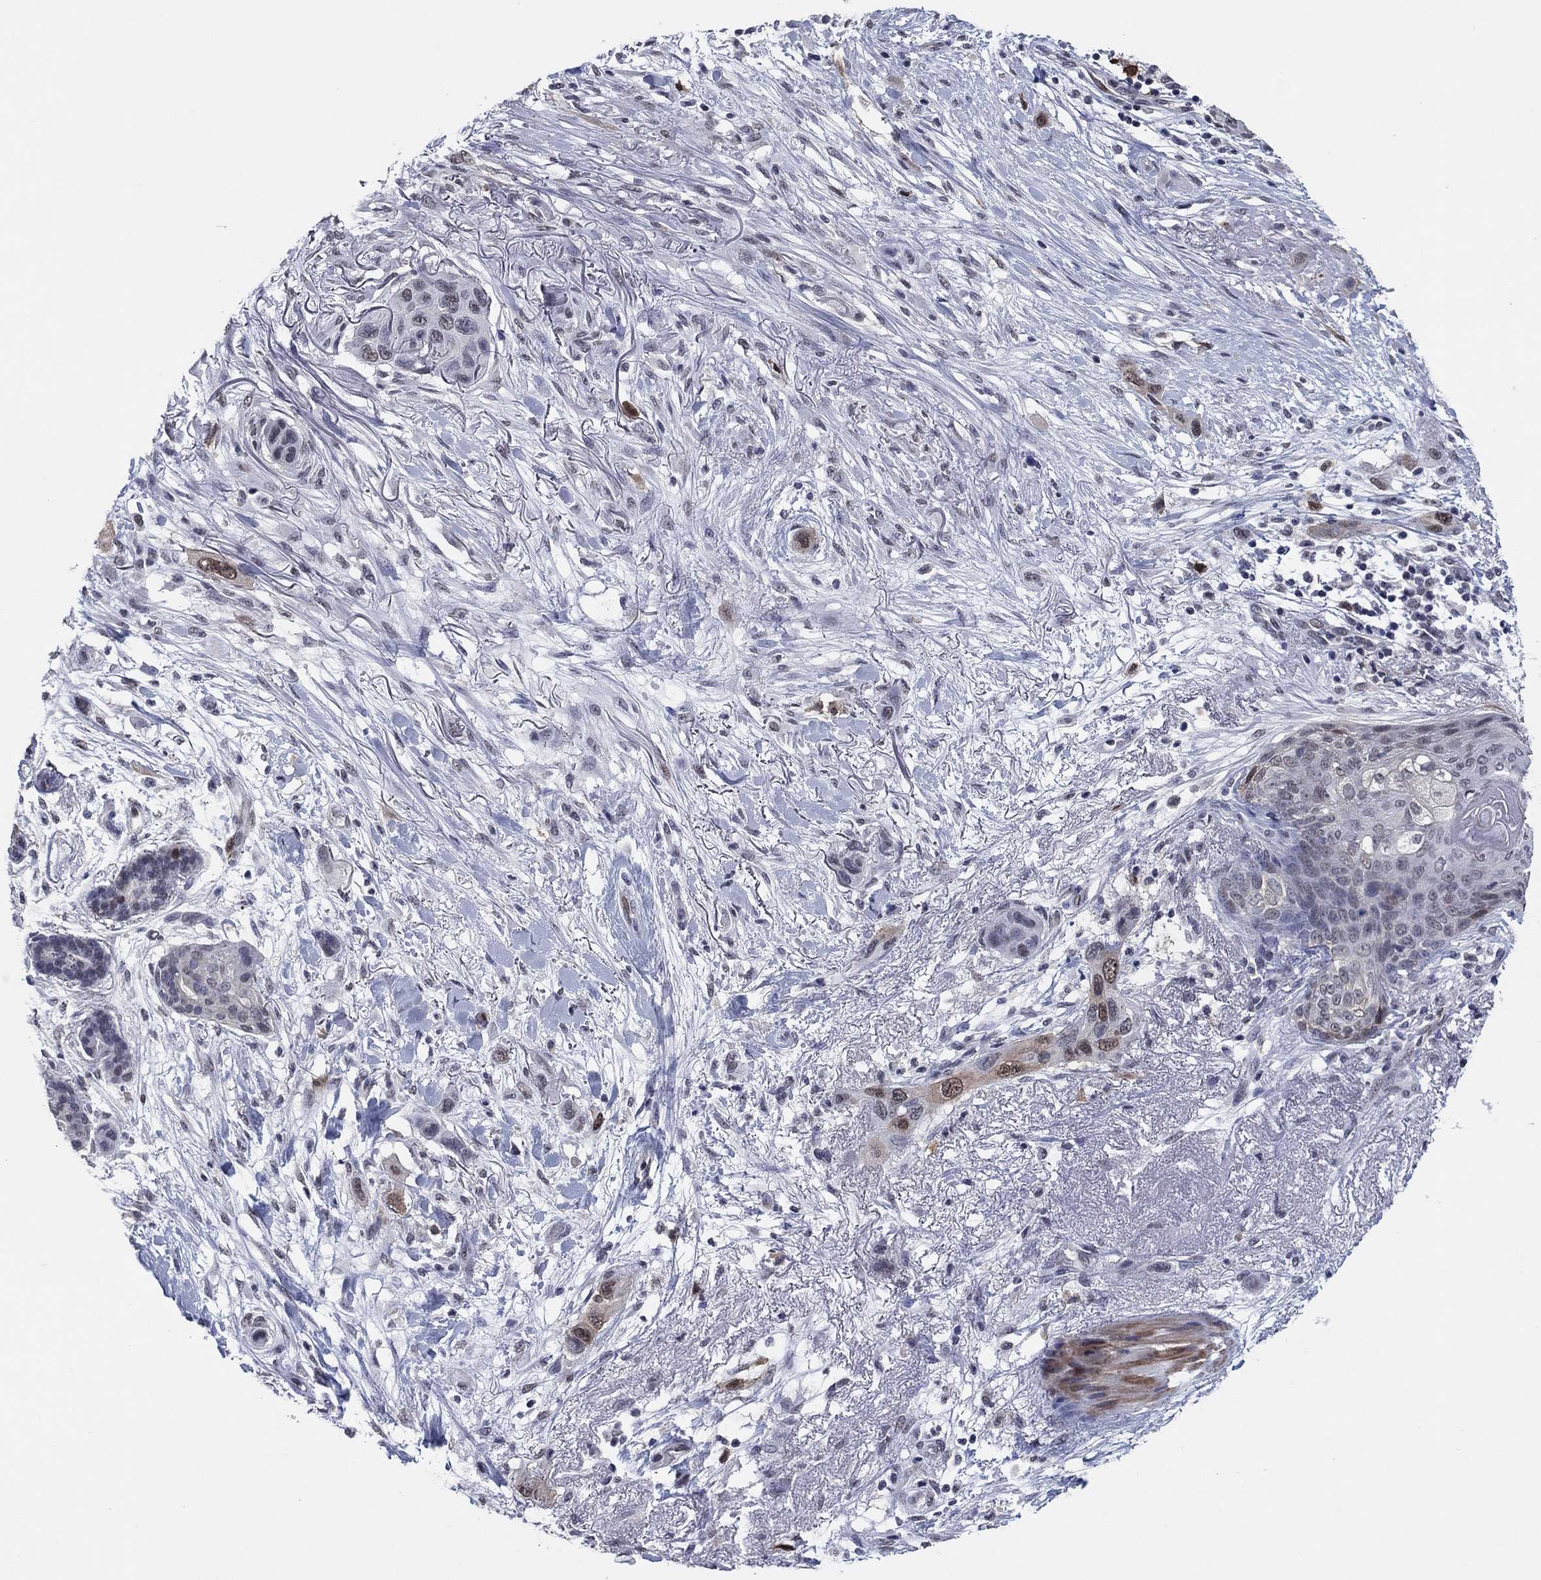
{"staining": {"intensity": "weak", "quantity": "<25%", "location": "nuclear"}, "tissue": "skin cancer", "cell_type": "Tumor cells", "image_type": "cancer", "snomed": [{"axis": "morphology", "description": "Squamous cell carcinoma, NOS"}, {"axis": "topography", "description": "Skin"}], "caption": "Protein analysis of skin cancer (squamous cell carcinoma) exhibits no significant positivity in tumor cells.", "gene": "TYMS", "patient": {"sex": "male", "age": 79}}